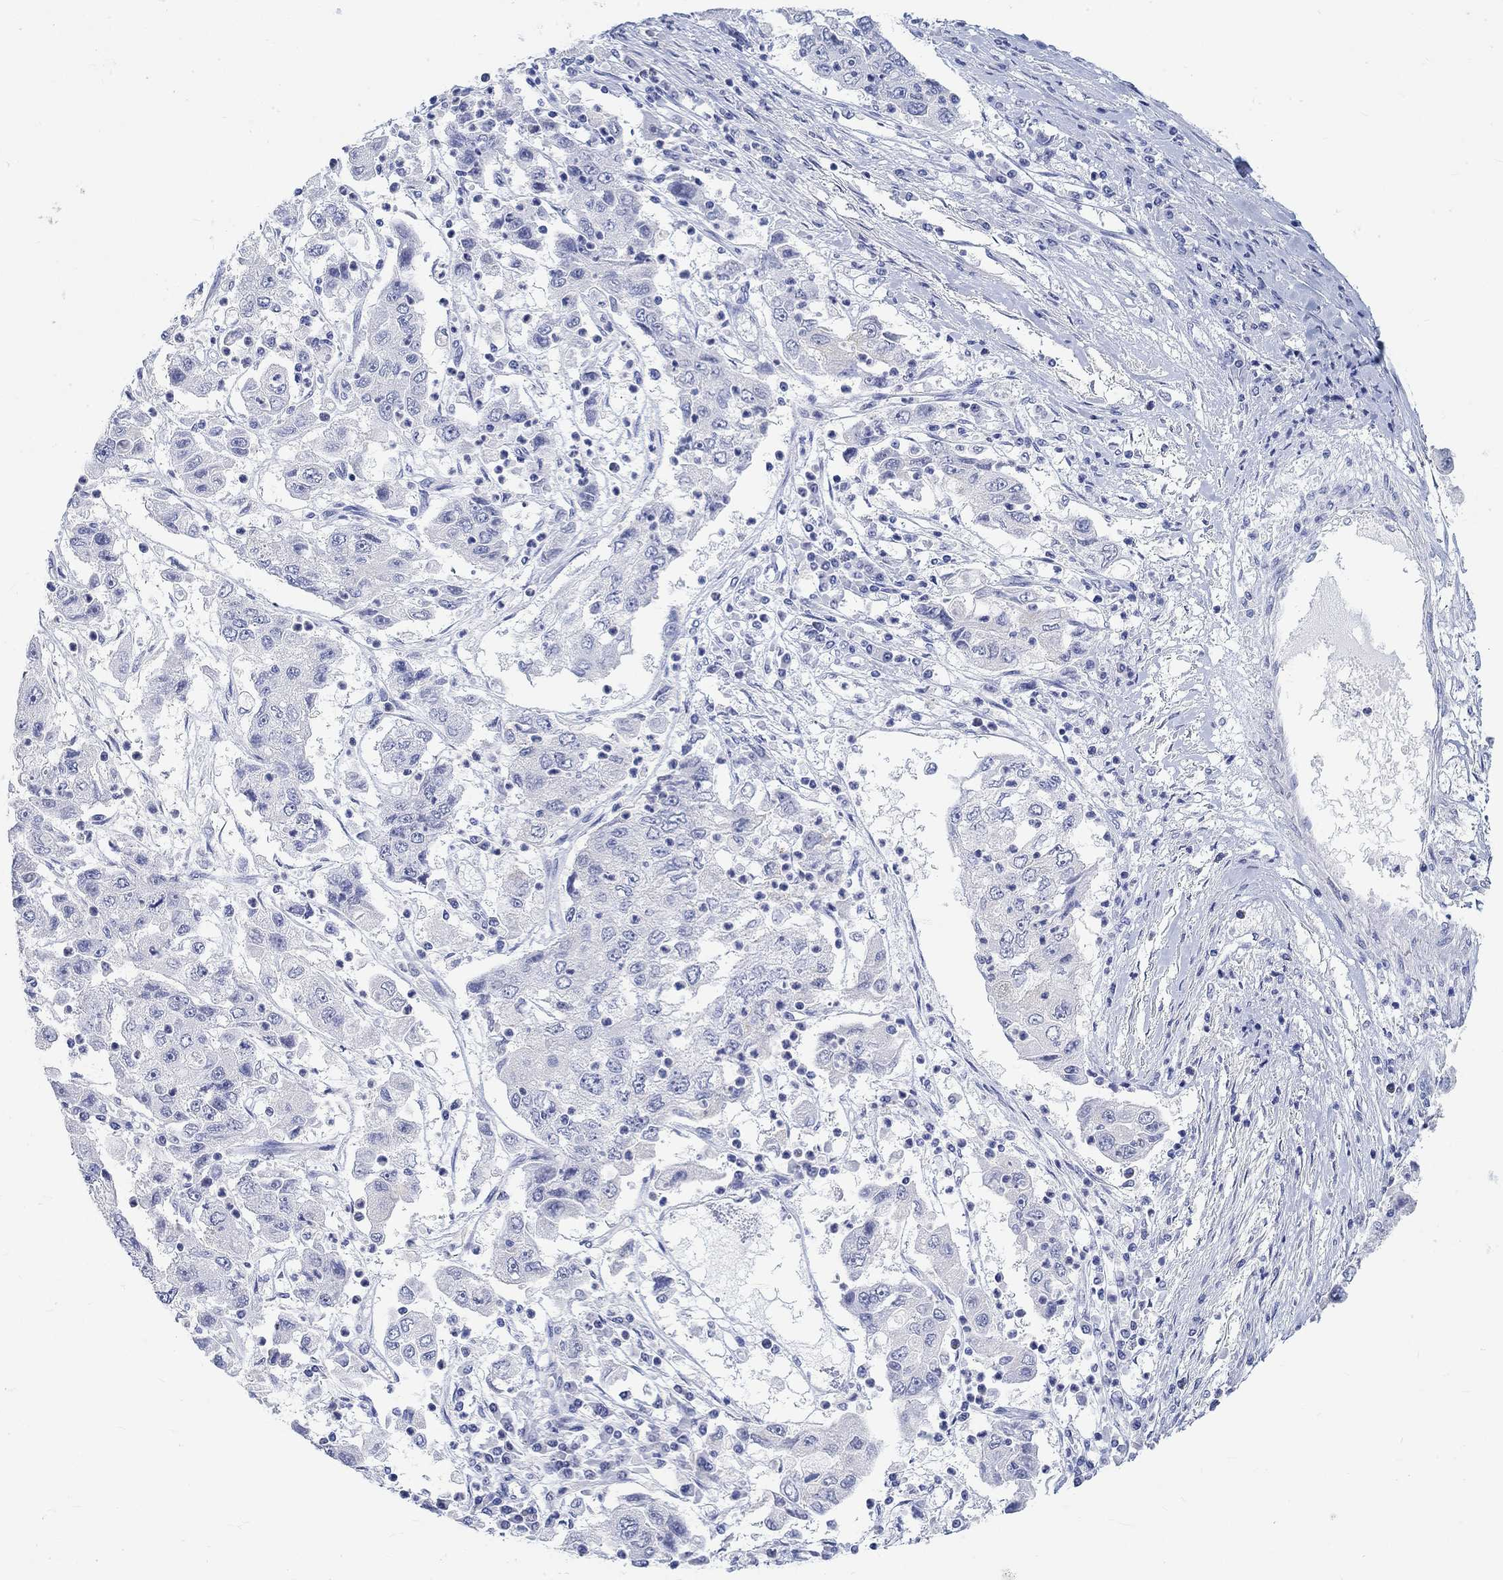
{"staining": {"intensity": "negative", "quantity": "none", "location": "none"}, "tissue": "cervical cancer", "cell_type": "Tumor cells", "image_type": "cancer", "snomed": [{"axis": "morphology", "description": "Squamous cell carcinoma, NOS"}, {"axis": "topography", "description": "Cervix"}], "caption": "Micrograph shows no significant protein positivity in tumor cells of cervical squamous cell carcinoma. The staining was performed using DAB (3,3'-diaminobenzidine) to visualize the protein expression in brown, while the nuclei were stained in blue with hematoxylin (Magnification: 20x).", "gene": "GRIA3", "patient": {"sex": "female", "age": 36}}